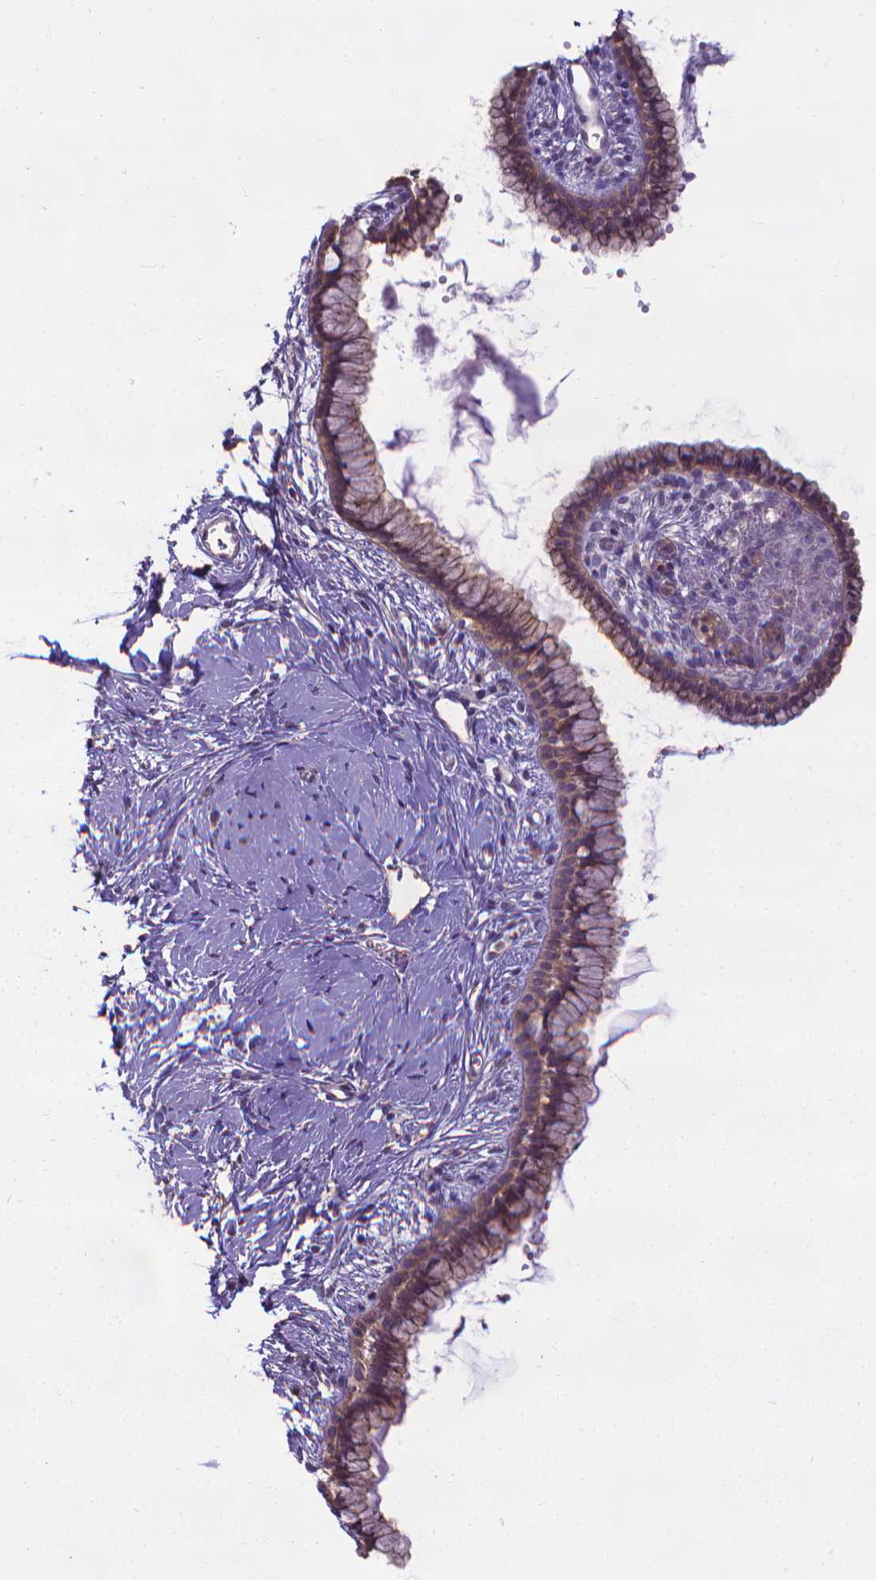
{"staining": {"intensity": "weak", "quantity": "25%-75%", "location": "cytoplasmic/membranous"}, "tissue": "cervix", "cell_type": "Glandular cells", "image_type": "normal", "snomed": [{"axis": "morphology", "description": "Normal tissue, NOS"}, {"axis": "topography", "description": "Cervix"}], "caption": "This is a photomicrograph of immunohistochemistry (IHC) staining of normal cervix, which shows weak expression in the cytoplasmic/membranous of glandular cells.", "gene": "CFAP299", "patient": {"sex": "female", "age": 40}}